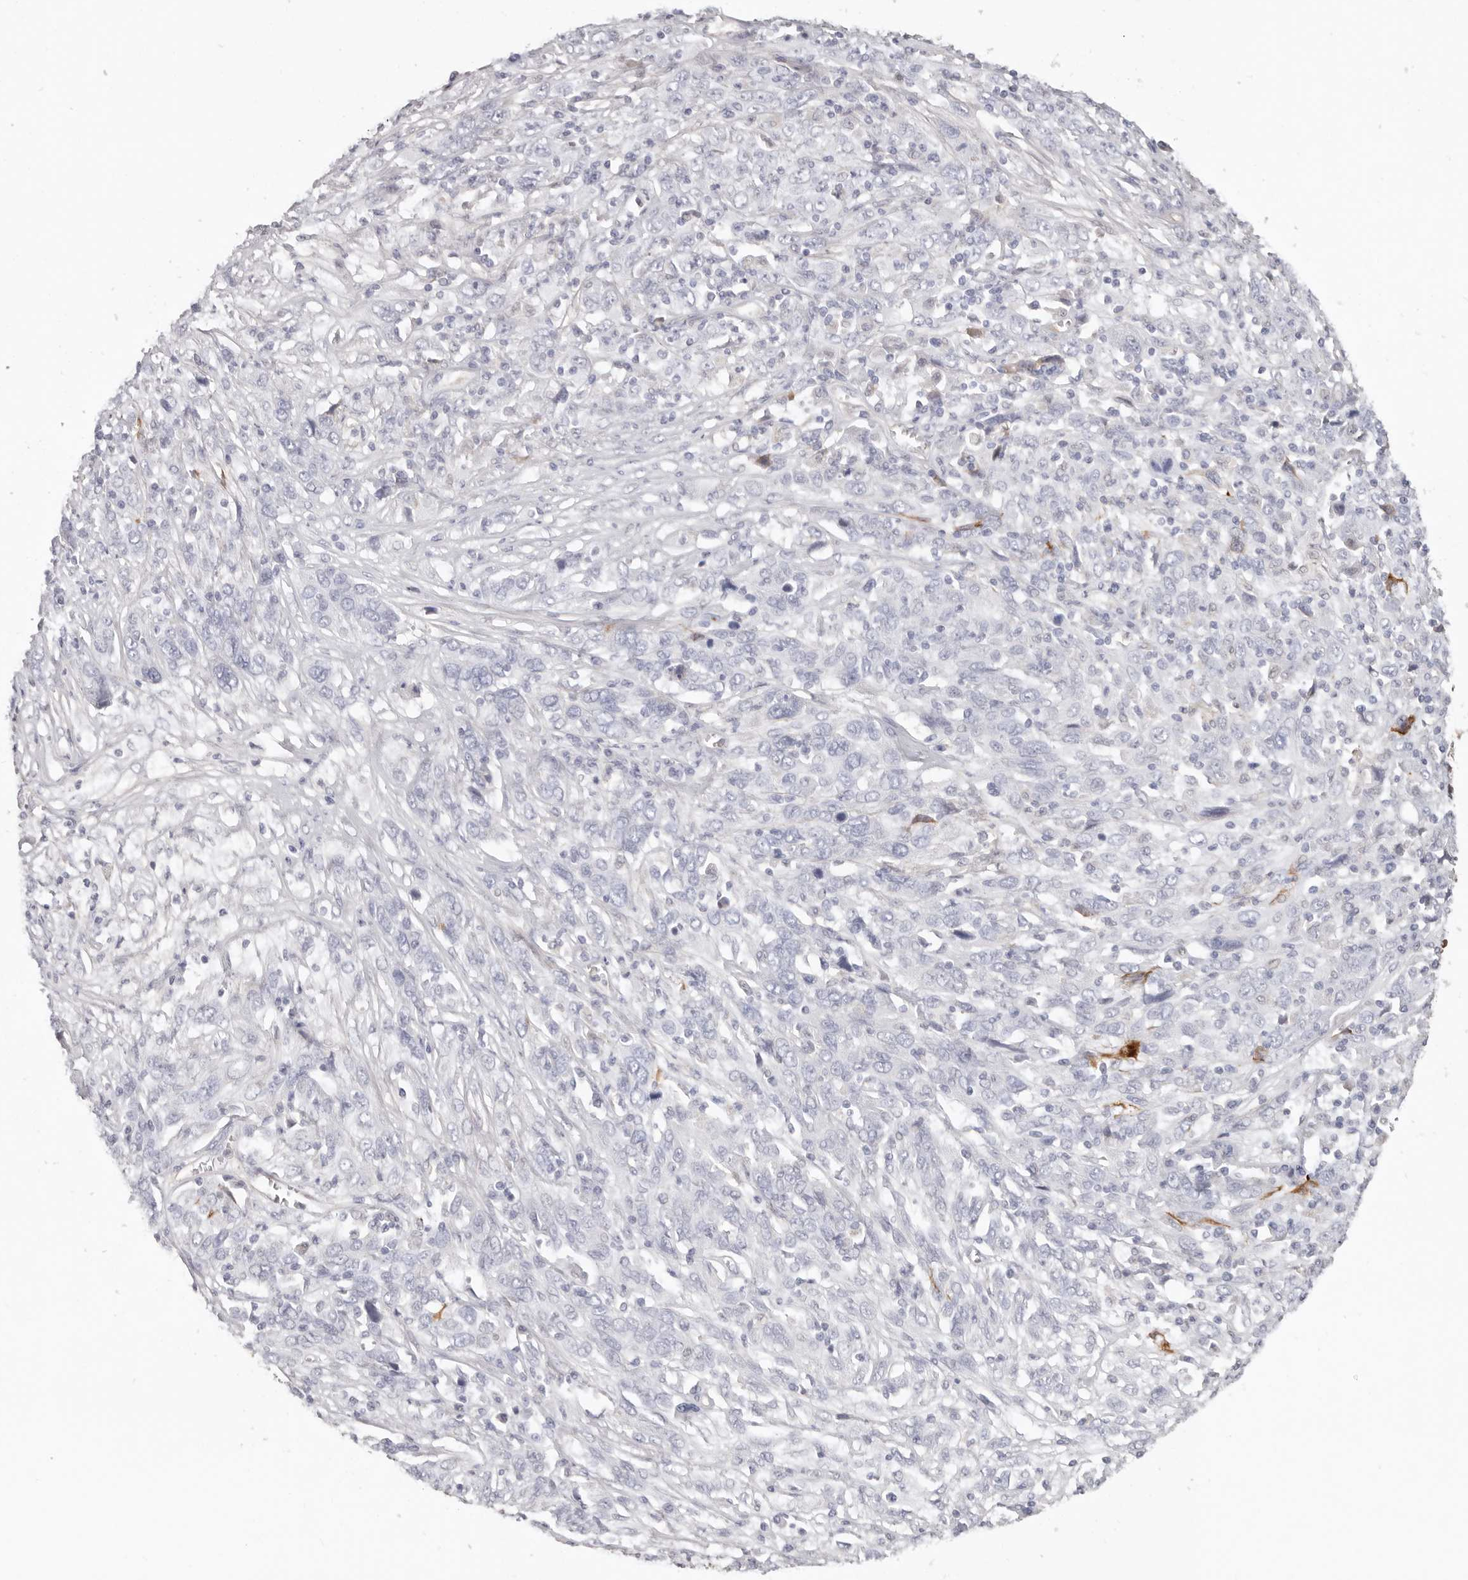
{"staining": {"intensity": "negative", "quantity": "none", "location": "none"}, "tissue": "cervical cancer", "cell_type": "Tumor cells", "image_type": "cancer", "snomed": [{"axis": "morphology", "description": "Squamous cell carcinoma, NOS"}, {"axis": "topography", "description": "Cervix"}], "caption": "This is a histopathology image of IHC staining of cervical cancer (squamous cell carcinoma), which shows no staining in tumor cells. (IHC, brightfield microscopy, high magnification).", "gene": "PKDCC", "patient": {"sex": "female", "age": 46}}